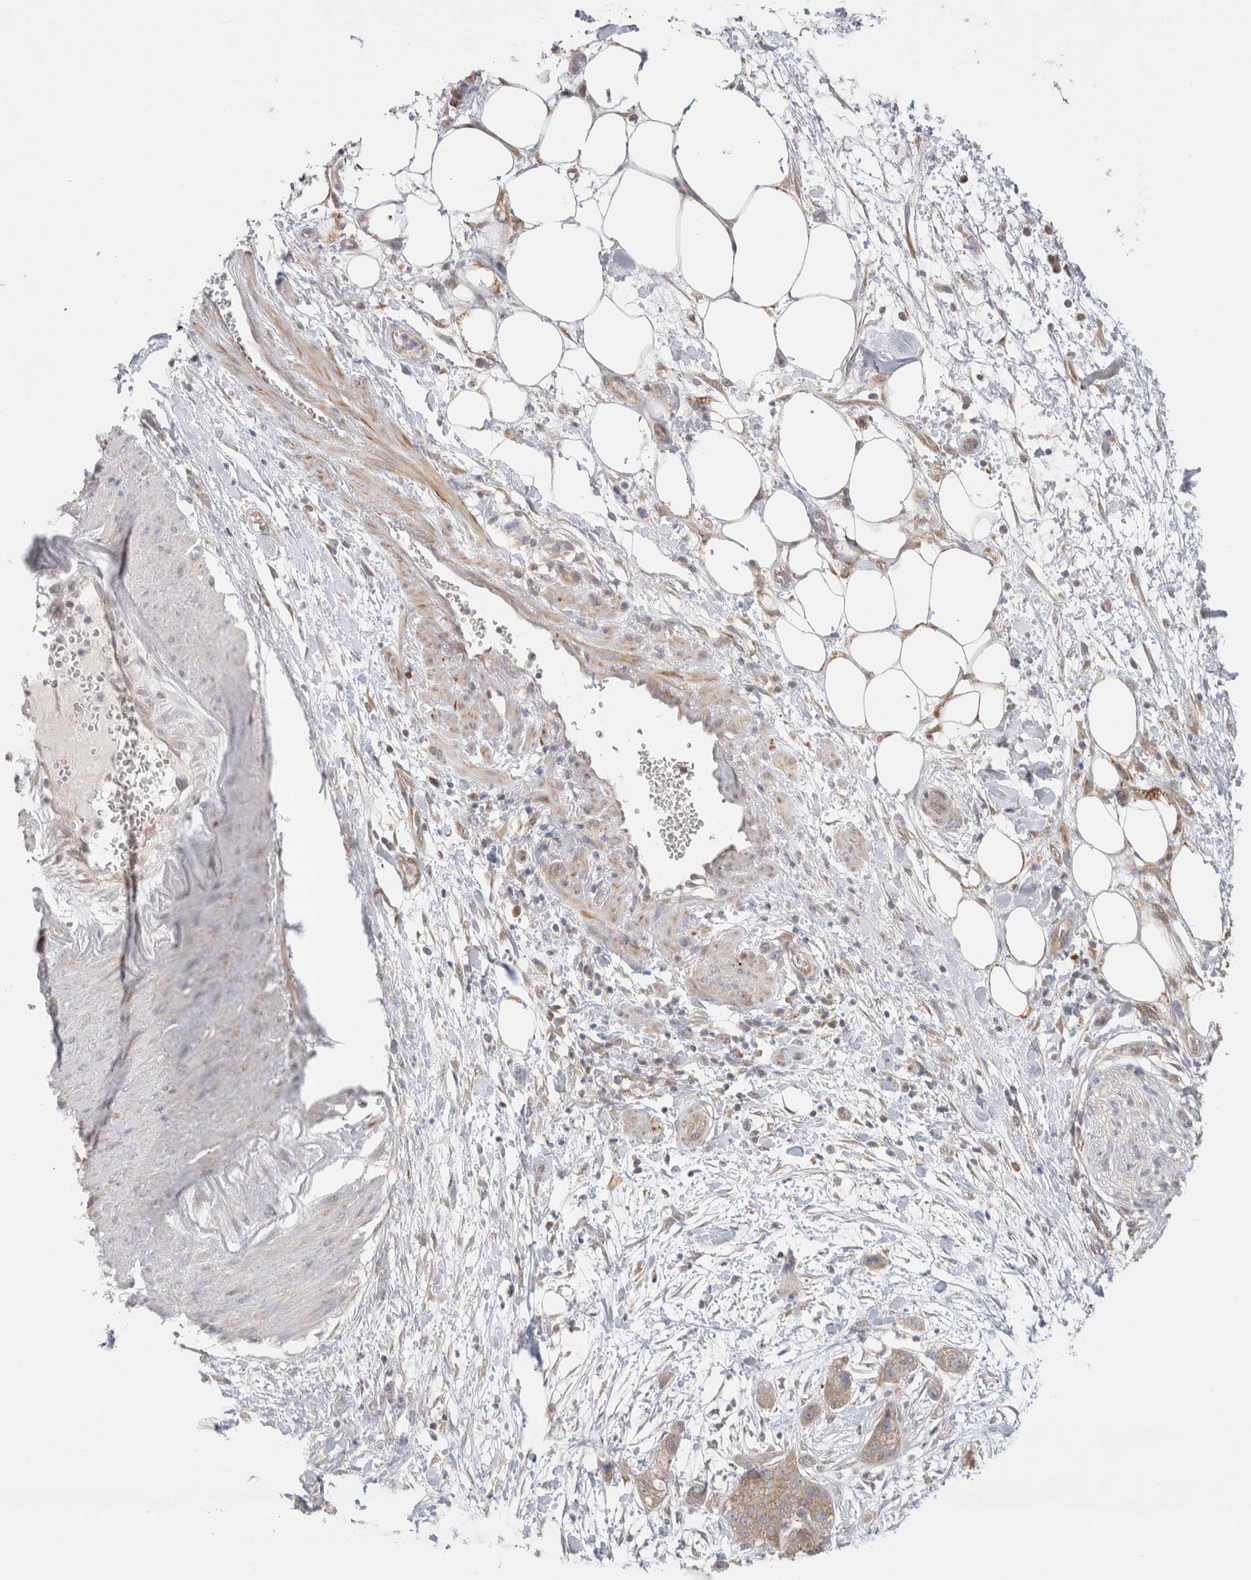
{"staining": {"intensity": "weak", "quantity": ">75%", "location": "cytoplasmic/membranous"}, "tissue": "pancreatic cancer", "cell_type": "Tumor cells", "image_type": "cancer", "snomed": [{"axis": "morphology", "description": "Adenocarcinoma, NOS"}, {"axis": "topography", "description": "Pancreas"}], "caption": "This is a histology image of immunohistochemistry (IHC) staining of pancreatic adenocarcinoma, which shows weak staining in the cytoplasmic/membranous of tumor cells.", "gene": "NDOR1", "patient": {"sex": "female", "age": 78}}